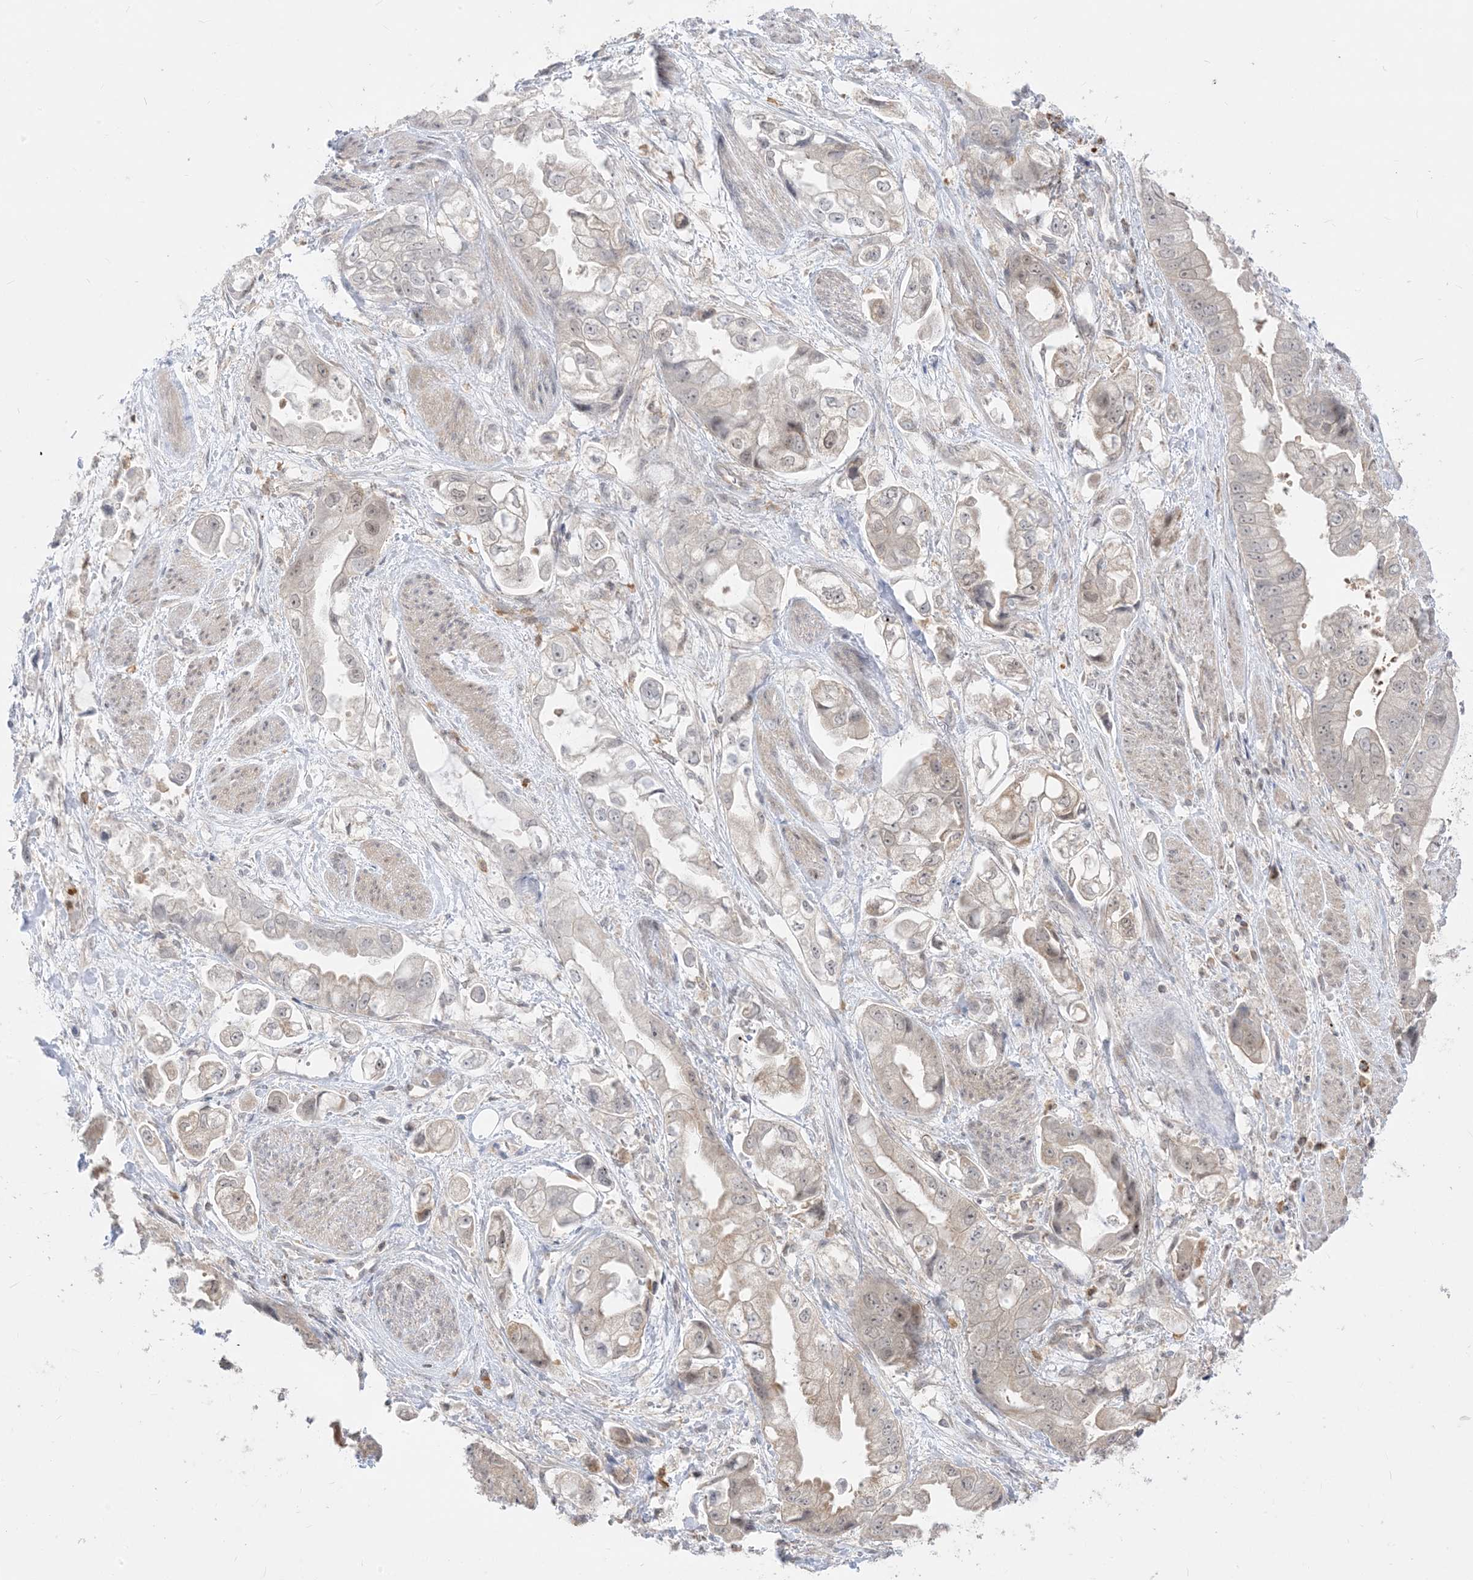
{"staining": {"intensity": "weak", "quantity": "25%-75%", "location": "cytoplasmic/membranous"}, "tissue": "stomach cancer", "cell_type": "Tumor cells", "image_type": "cancer", "snomed": [{"axis": "morphology", "description": "Adenocarcinoma, NOS"}, {"axis": "topography", "description": "Stomach"}], "caption": "A photomicrograph showing weak cytoplasmic/membranous positivity in approximately 25%-75% of tumor cells in stomach cancer (adenocarcinoma), as visualized by brown immunohistochemical staining.", "gene": "KANSL3", "patient": {"sex": "male", "age": 62}}